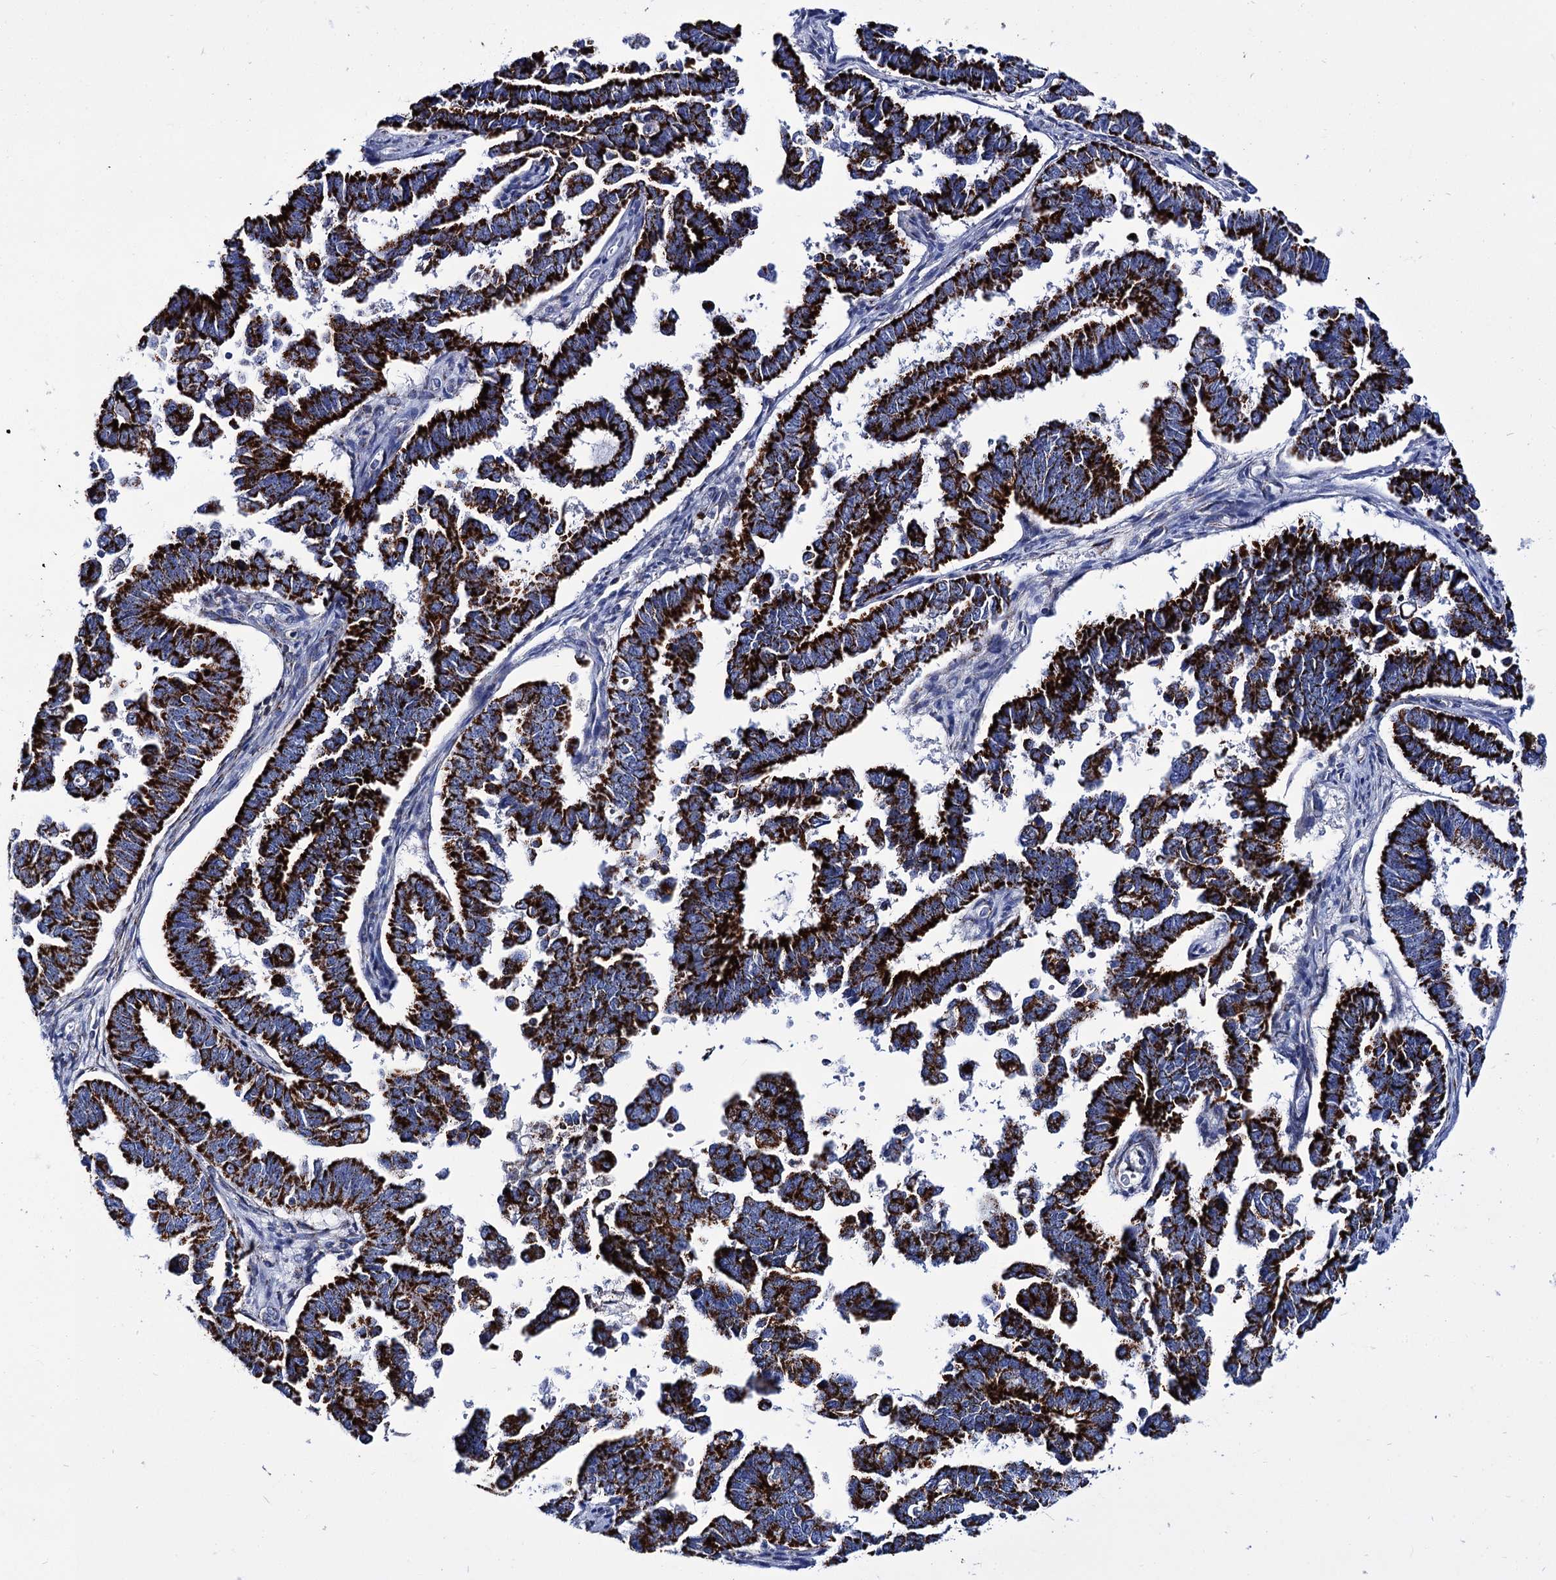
{"staining": {"intensity": "strong", "quantity": ">75%", "location": "cytoplasmic/membranous"}, "tissue": "endometrial cancer", "cell_type": "Tumor cells", "image_type": "cancer", "snomed": [{"axis": "morphology", "description": "Adenocarcinoma, NOS"}, {"axis": "topography", "description": "Endometrium"}], "caption": "Protein staining displays strong cytoplasmic/membranous staining in approximately >75% of tumor cells in adenocarcinoma (endometrial).", "gene": "UBASH3B", "patient": {"sex": "female", "age": 75}}